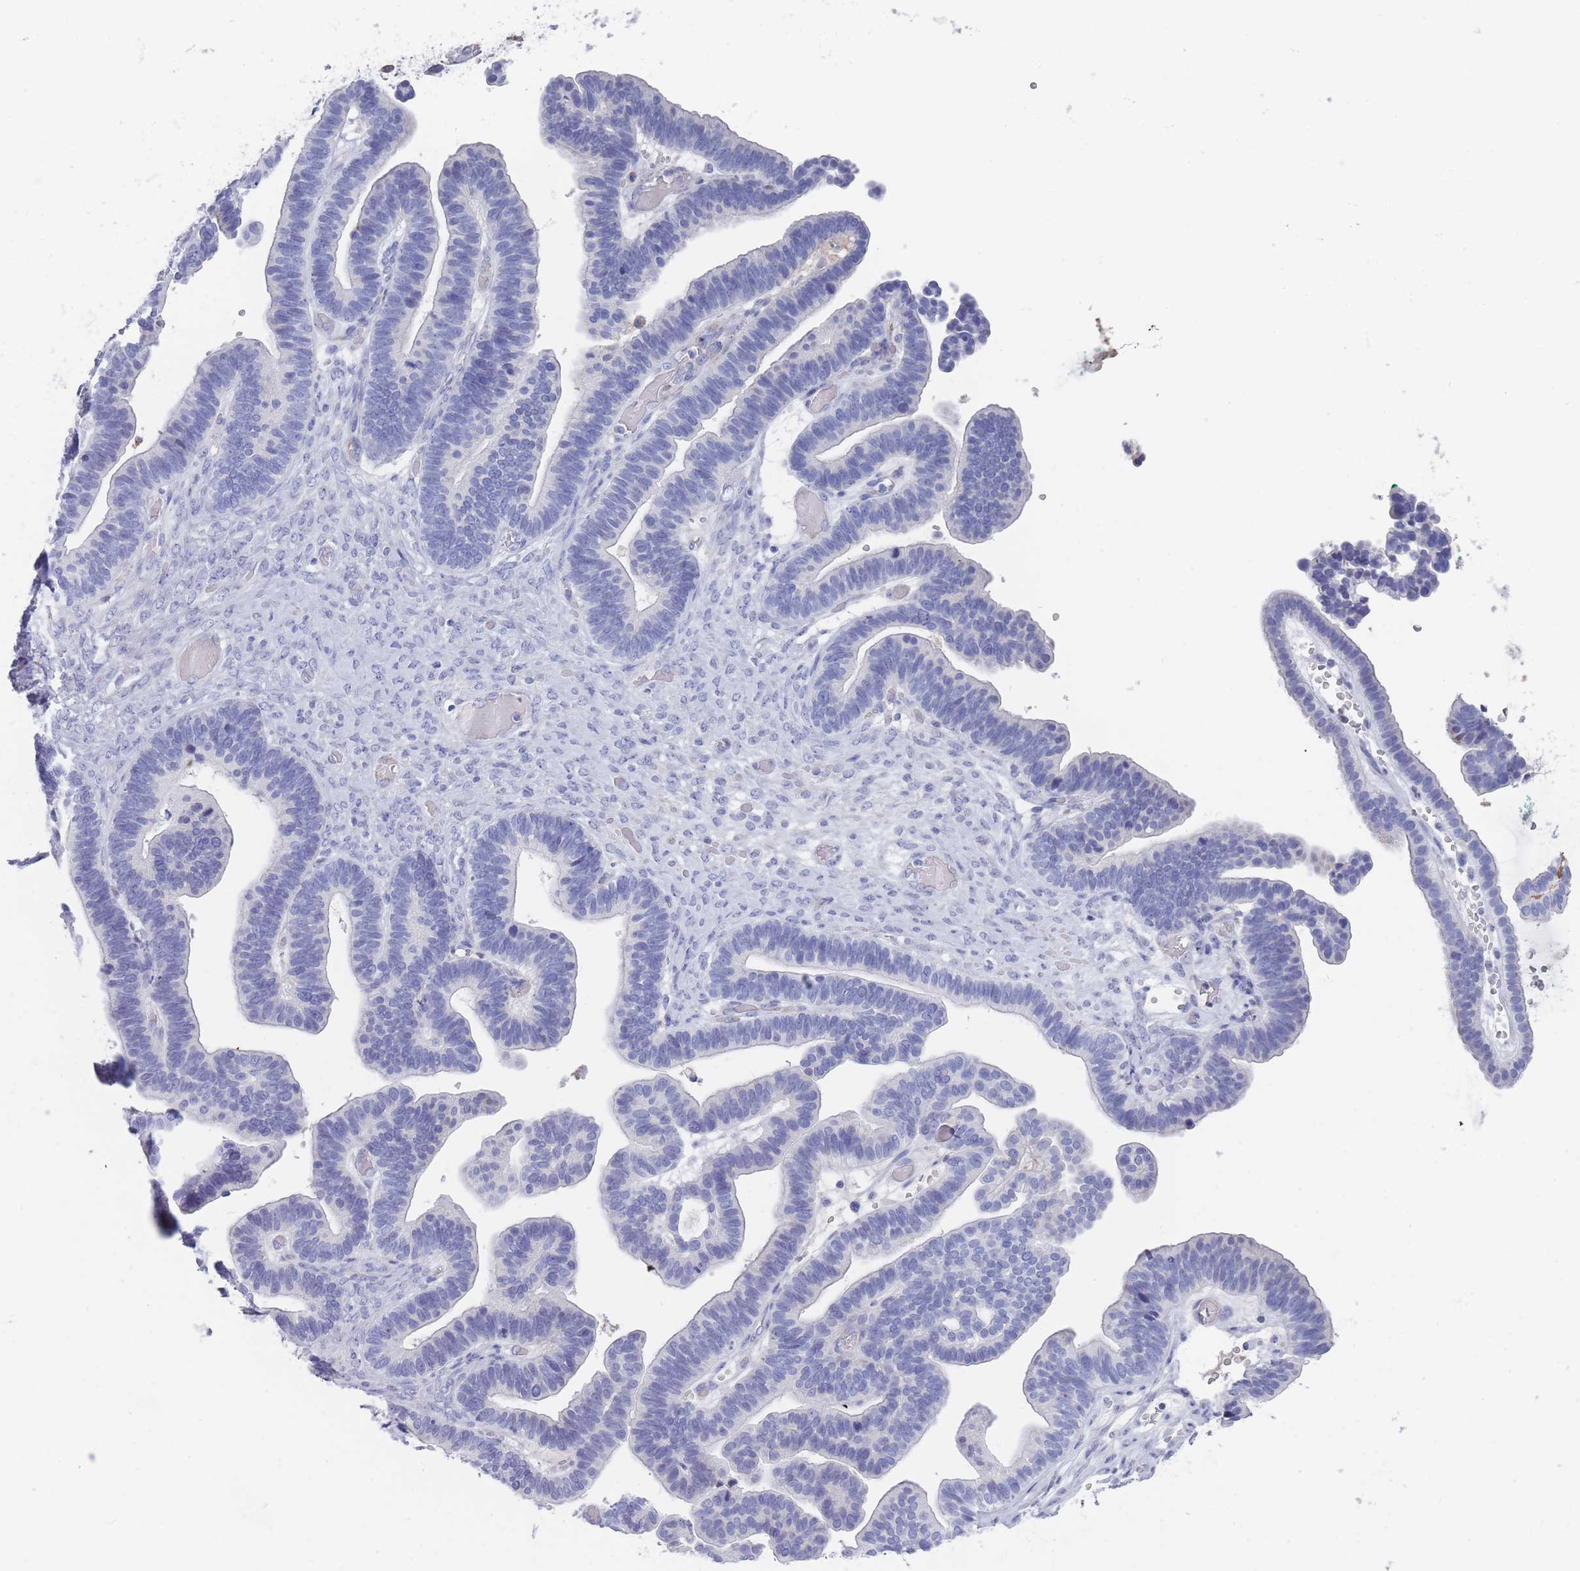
{"staining": {"intensity": "negative", "quantity": "none", "location": "none"}, "tissue": "ovarian cancer", "cell_type": "Tumor cells", "image_type": "cancer", "snomed": [{"axis": "morphology", "description": "Cystadenocarcinoma, serous, NOS"}, {"axis": "topography", "description": "Ovary"}], "caption": "The micrograph reveals no significant positivity in tumor cells of ovarian cancer (serous cystadenocarcinoma).", "gene": "ST8SIA5", "patient": {"sex": "female", "age": 56}}